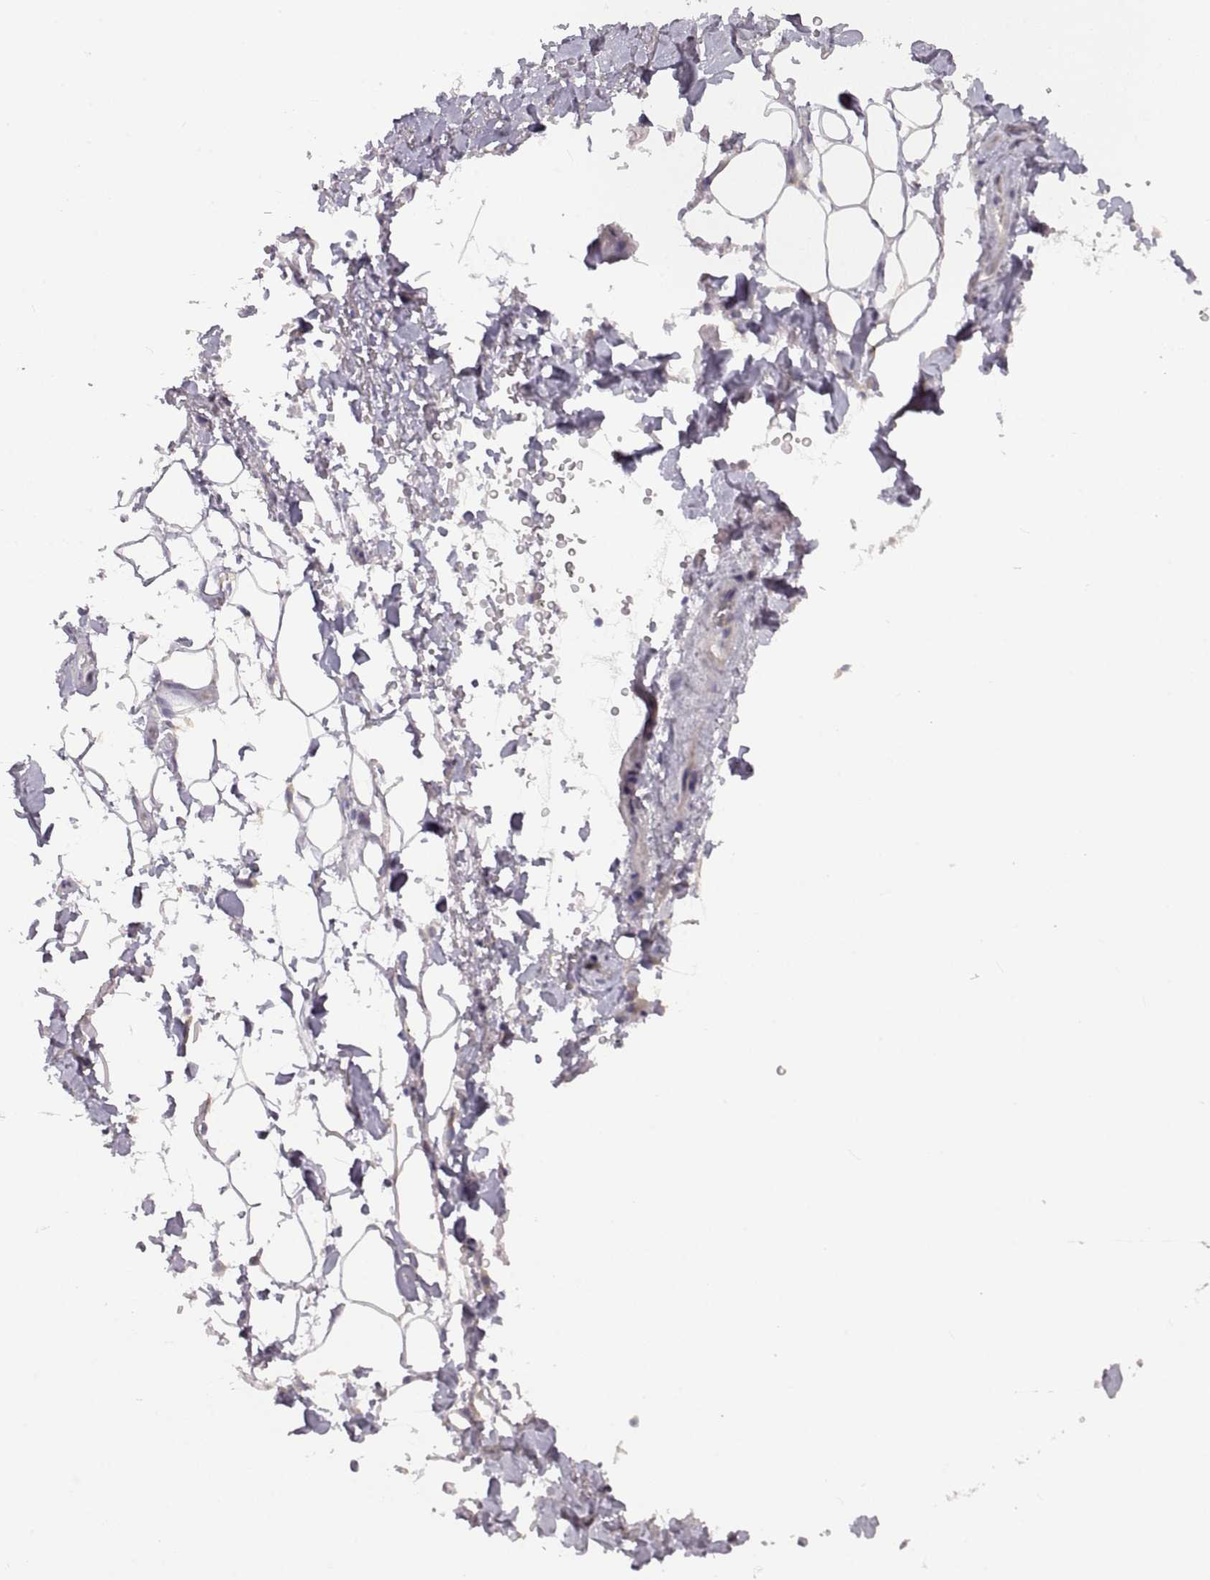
{"staining": {"intensity": "negative", "quantity": "none", "location": "none"}, "tissue": "adipose tissue", "cell_type": "Adipocytes", "image_type": "normal", "snomed": [{"axis": "morphology", "description": "Normal tissue, NOS"}, {"axis": "topography", "description": "Anal"}, {"axis": "topography", "description": "Peripheral nerve tissue"}], "caption": "IHC histopathology image of unremarkable adipose tissue stained for a protein (brown), which exhibits no expression in adipocytes.", "gene": "CRYBB3", "patient": {"sex": "male", "age": 53}}